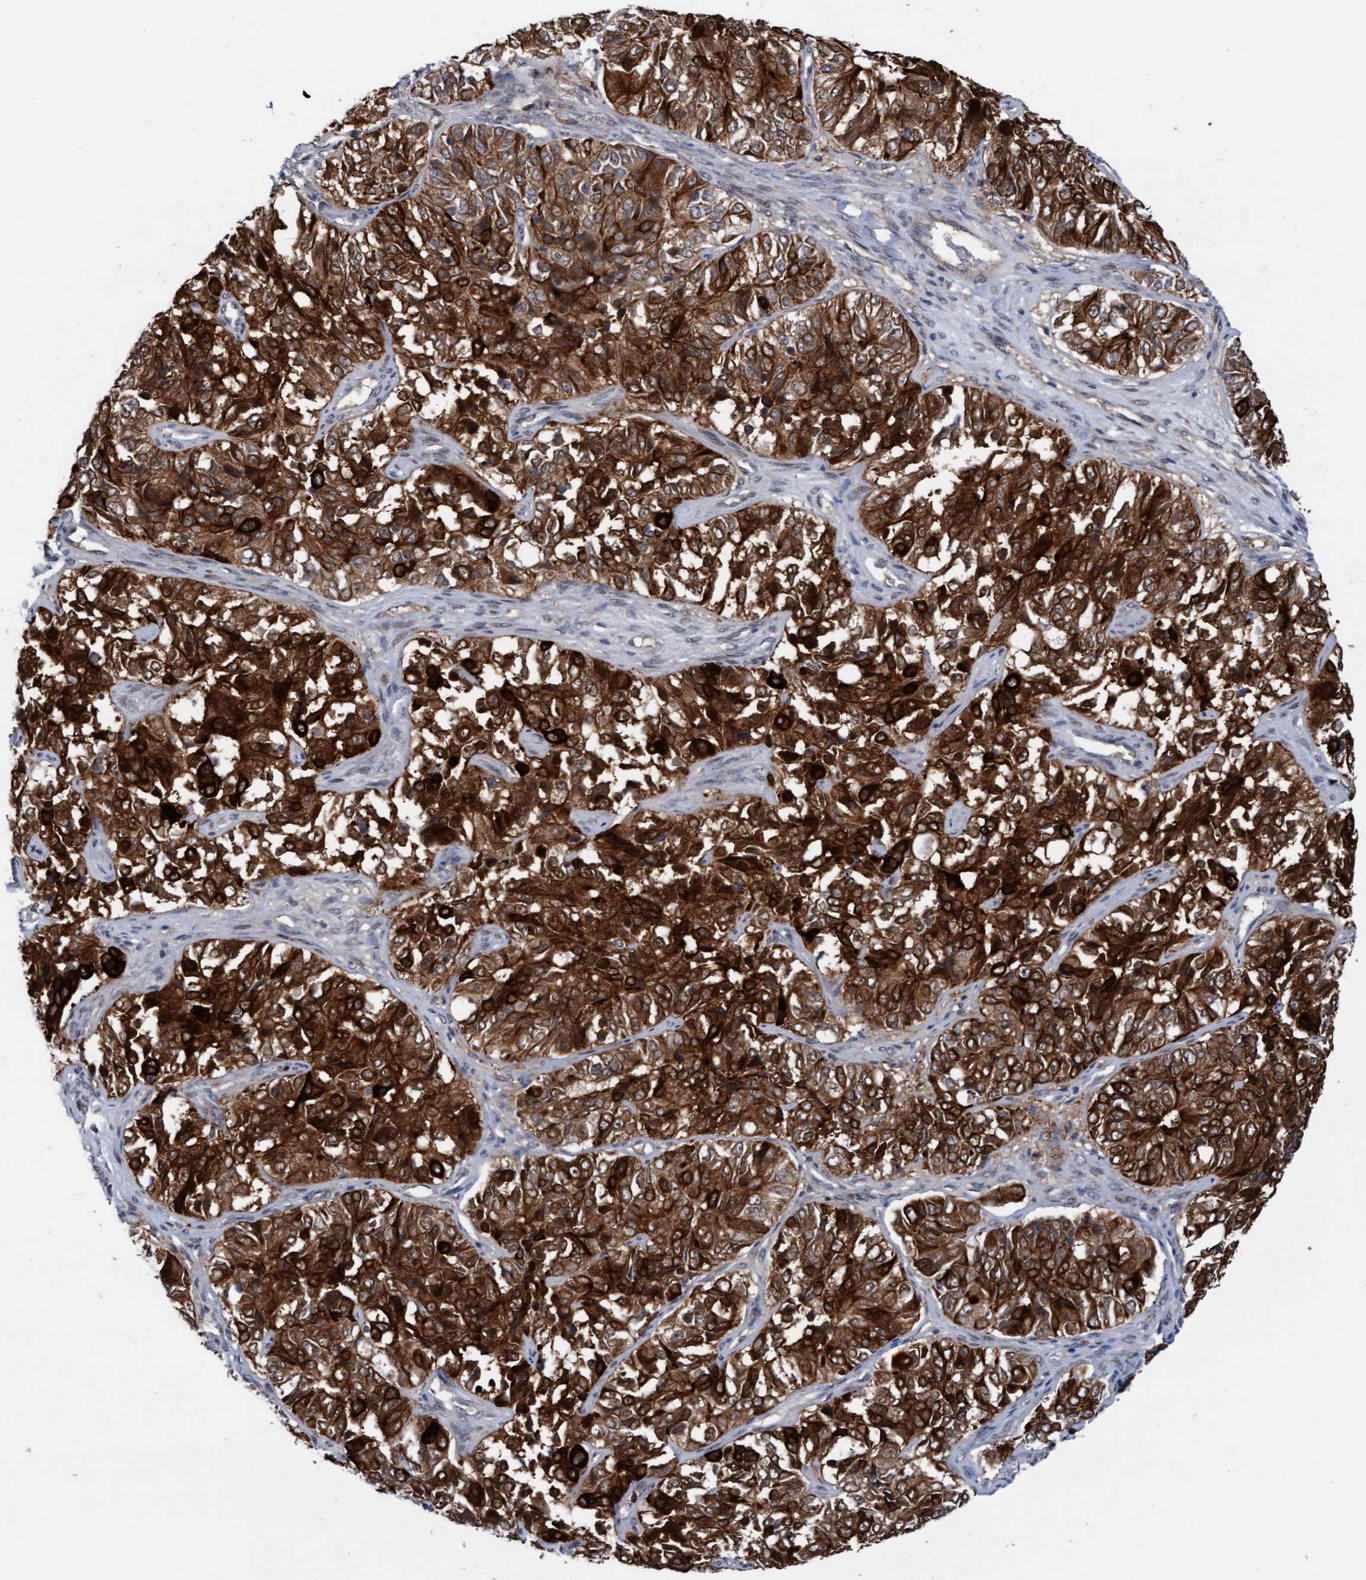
{"staining": {"intensity": "strong", "quantity": ">75%", "location": "cytoplasmic/membranous,nuclear"}, "tissue": "ovarian cancer", "cell_type": "Tumor cells", "image_type": "cancer", "snomed": [{"axis": "morphology", "description": "Carcinoma, endometroid"}, {"axis": "topography", "description": "Ovary"}], "caption": "This image displays immunohistochemistry (IHC) staining of endometroid carcinoma (ovarian), with high strong cytoplasmic/membranous and nuclear positivity in about >75% of tumor cells.", "gene": "RAP1GAP2", "patient": {"sex": "female", "age": 51}}